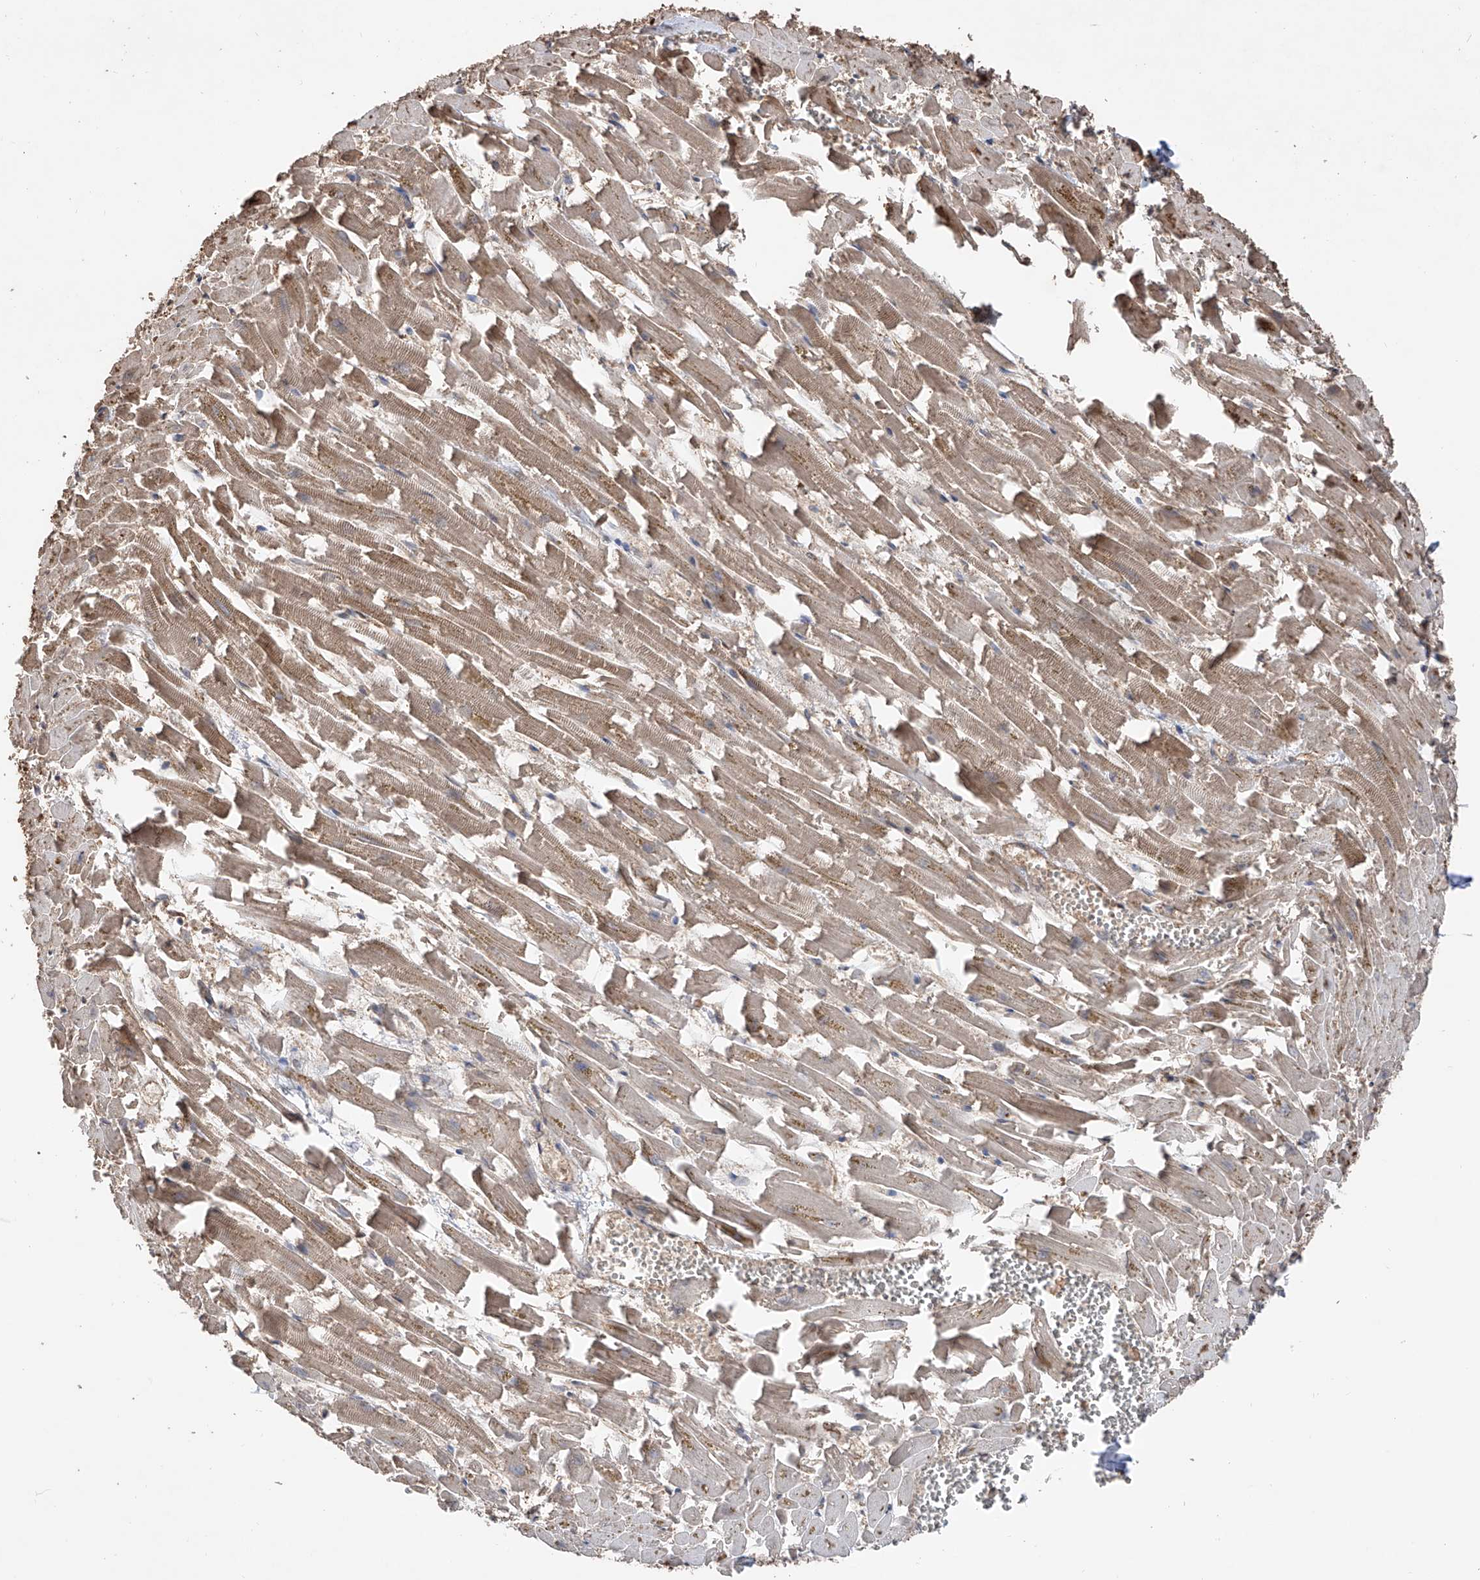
{"staining": {"intensity": "weak", "quantity": ">75%", "location": "cytoplasmic/membranous,nuclear"}, "tissue": "heart muscle", "cell_type": "Cardiomyocytes", "image_type": "normal", "snomed": [{"axis": "morphology", "description": "Normal tissue, NOS"}, {"axis": "topography", "description": "Heart"}], "caption": "An image showing weak cytoplasmic/membranous,nuclear positivity in about >75% of cardiomyocytes in benign heart muscle, as visualized by brown immunohistochemical staining.", "gene": "FAM135A", "patient": {"sex": "female", "age": 64}}